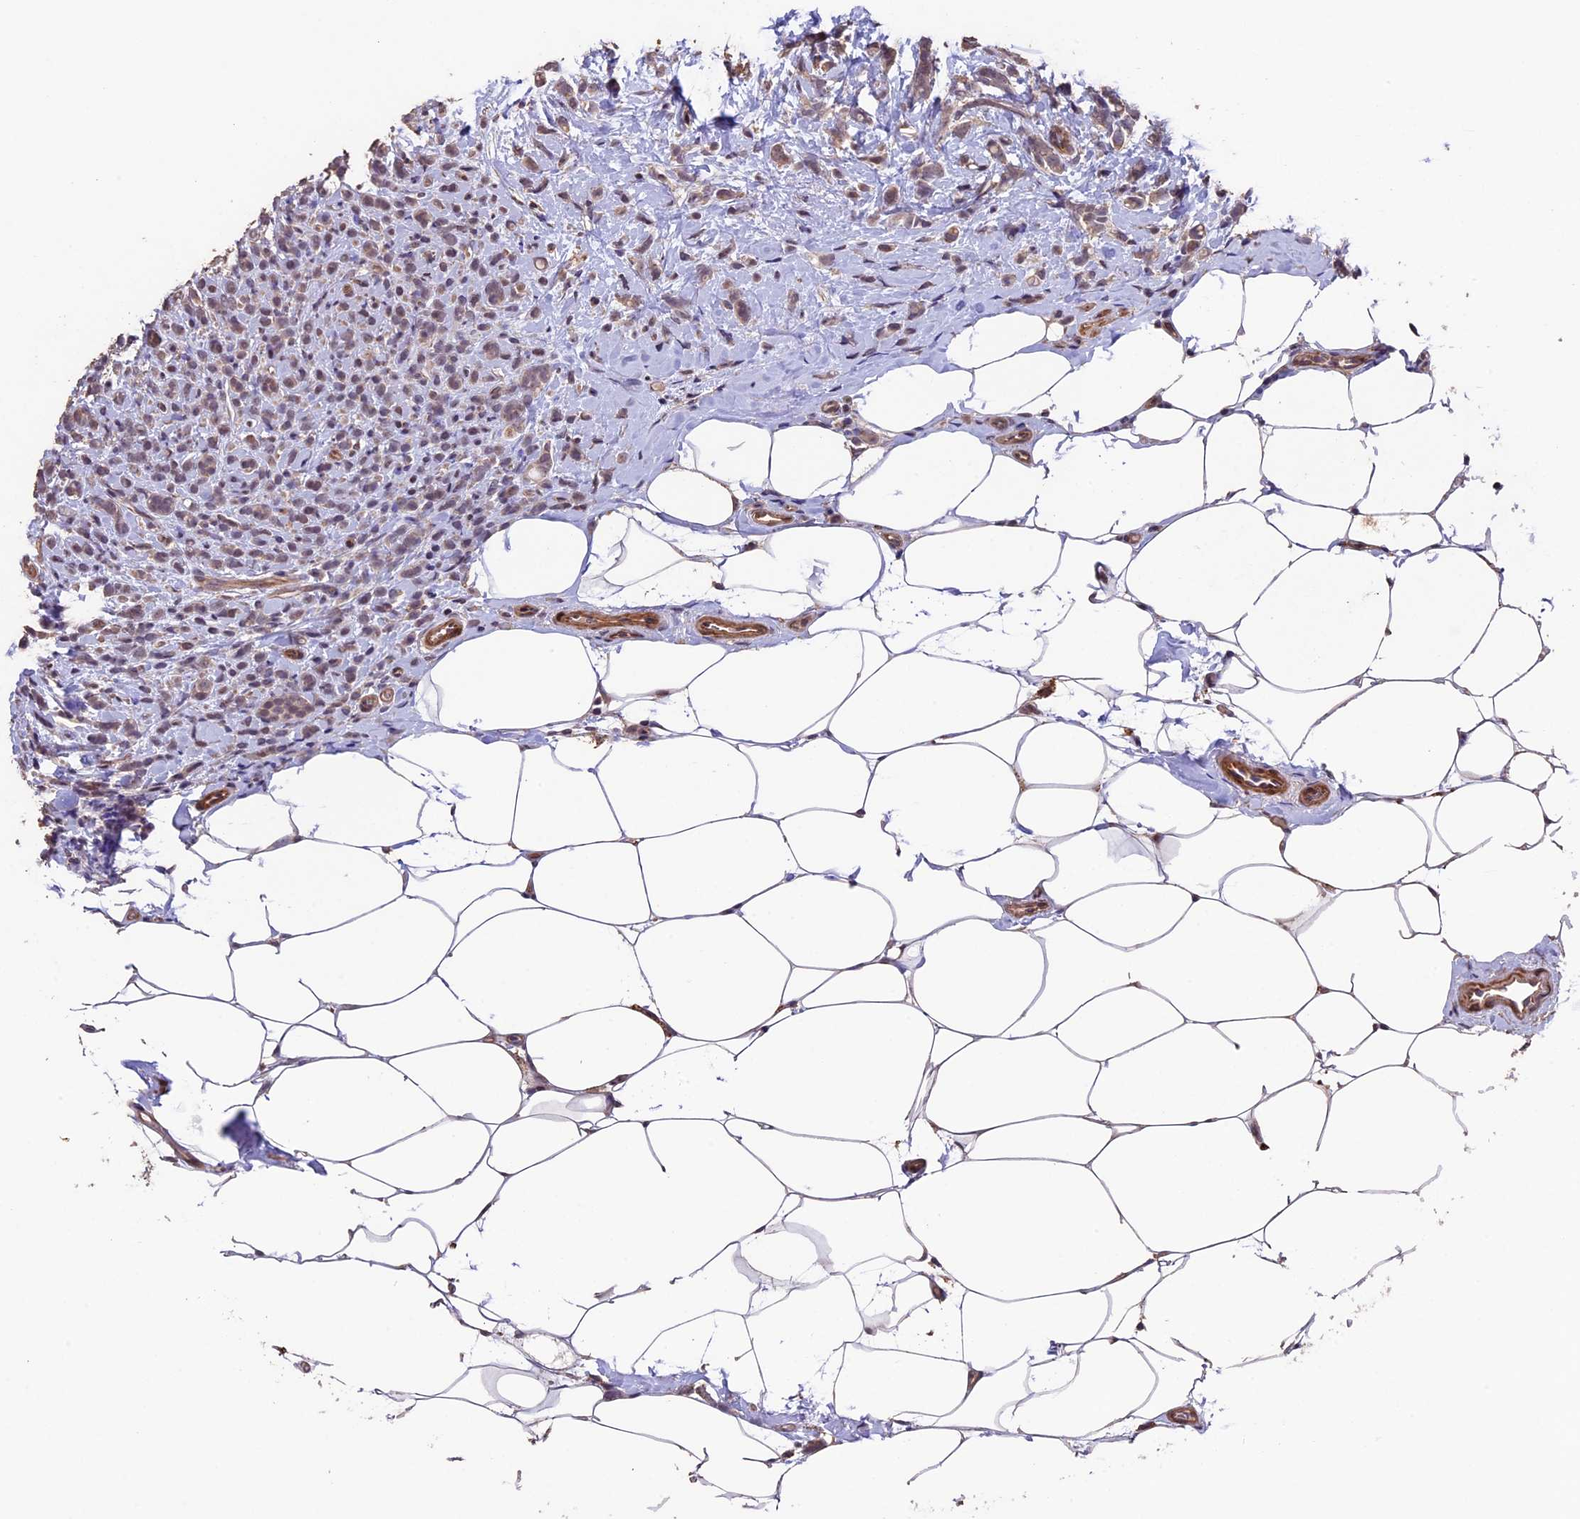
{"staining": {"intensity": "weak", "quantity": ">75%", "location": "cytoplasmic/membranous"}, "tissue": "breast cancer", "cell_type": "Tumor cells", "image_type": "cancer", "snomed": [{"axis": "morphology", "description": "Lobular carcinoma"}, {"axis": "topography", "description": "Breast"}], "caption": "Immunohistochemistry histopathology image of human breast cancer (lobular carcinoma) stained for a protein (brown), which displays low levels of weak cytoplasmic/membranous staining in about >75% of tumor cells.", "gene": "GNB5", "patient": {"sex": "female", "age": 58}}